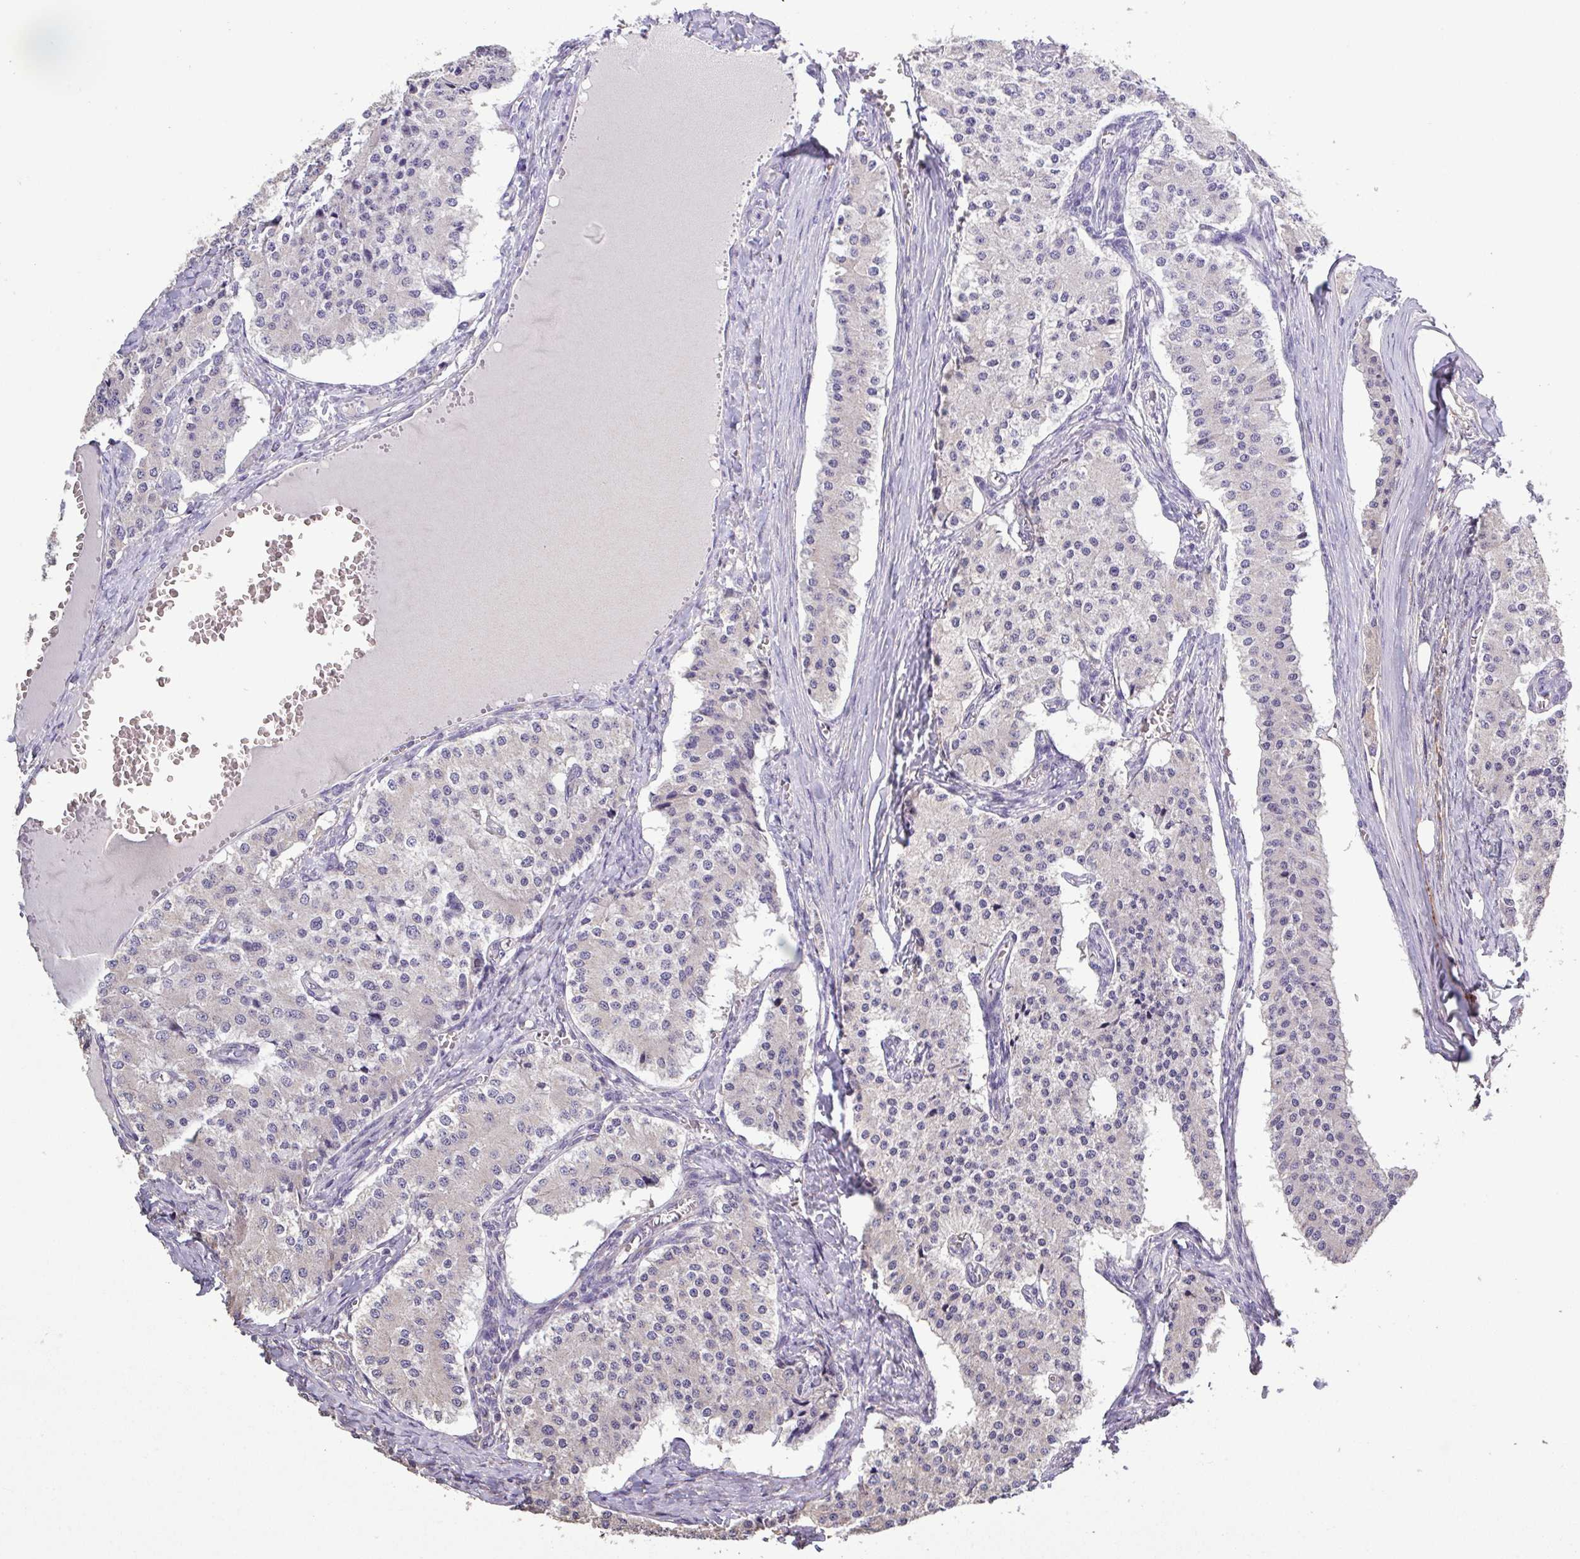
{"staining": {"intensity": "negative", "quantity": "none", "location": "none"}, "tissue": "carcinoid", "cell_type": "Tumor cells", "image_type": "cancer", "snomed": [{"axis": "morphology", "description": "Carcinoid, malignant, NOS"}, {"axis": "topography", "description": "Colon"}], "caption": "This is an IHC micrograph of carcinoid (malignant). There is no positivity in tumor cells.", "gene": "ISLR", "patient": {"sex": "female", "age": 52}}